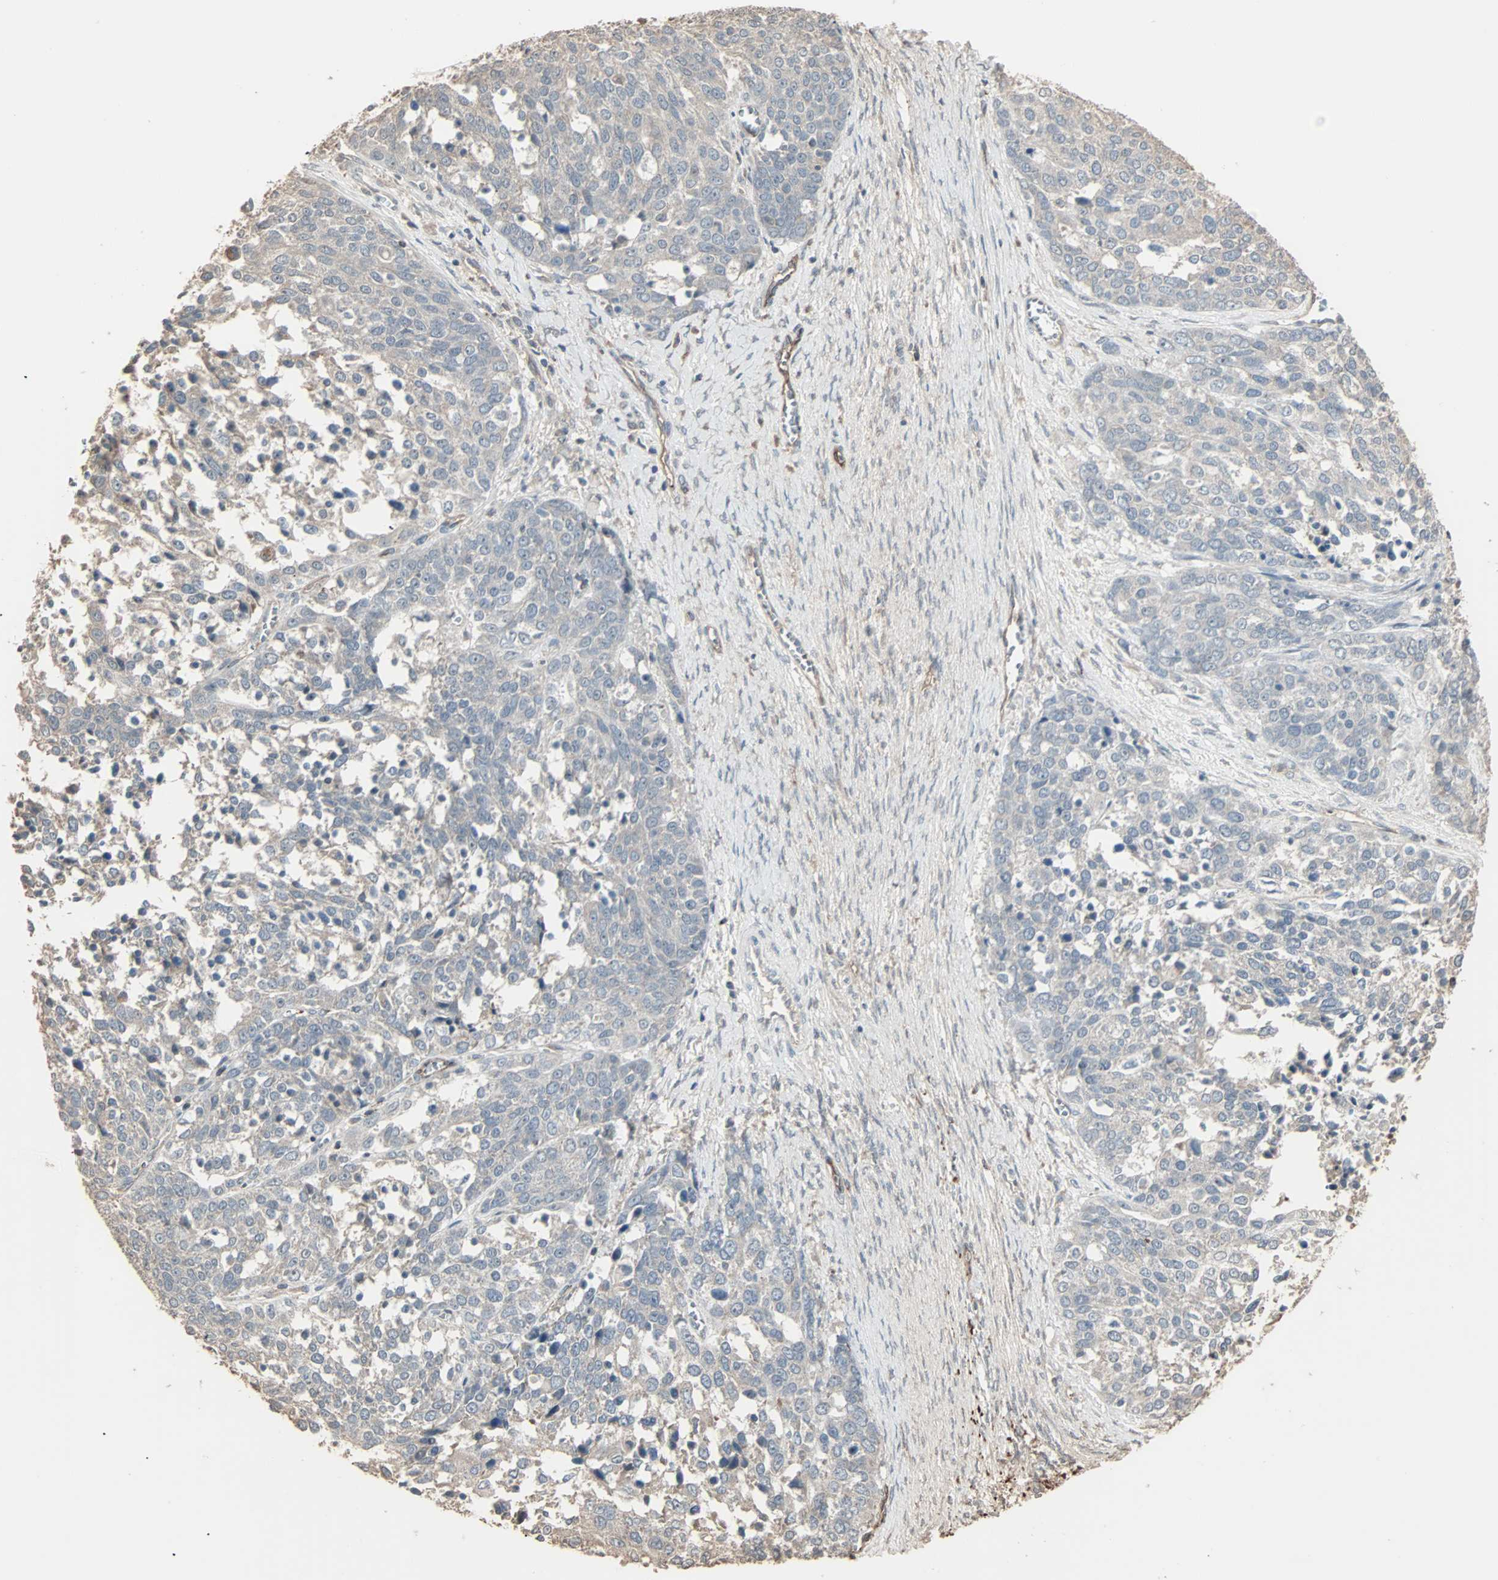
{"staining": {"intensity": "weak", "quantity": "<25%", "location": "cytoplasmic/membranous"}, "tissue": "ovarian cancer", "cell_type": "Tumor cells", "image_type": "cancer", "snomed": [{"axis": "morphology", "description": "Cystadenocarcinoma, serous, NOS"}, {"axis": "topography", "description": "Ovary"}], "caption": "Immunohistochemical staining of human serous cystadenocarcinoma (ovarian) reveals no significant positivity in tumor cells. The staining is performed using DAB (3,3'-diaminobenzidine) brown chromogen with nuclei counter-stained in using hematoxylin.", "gene": "CALCRL", "patient": {"sex": "female", "age": 44}}